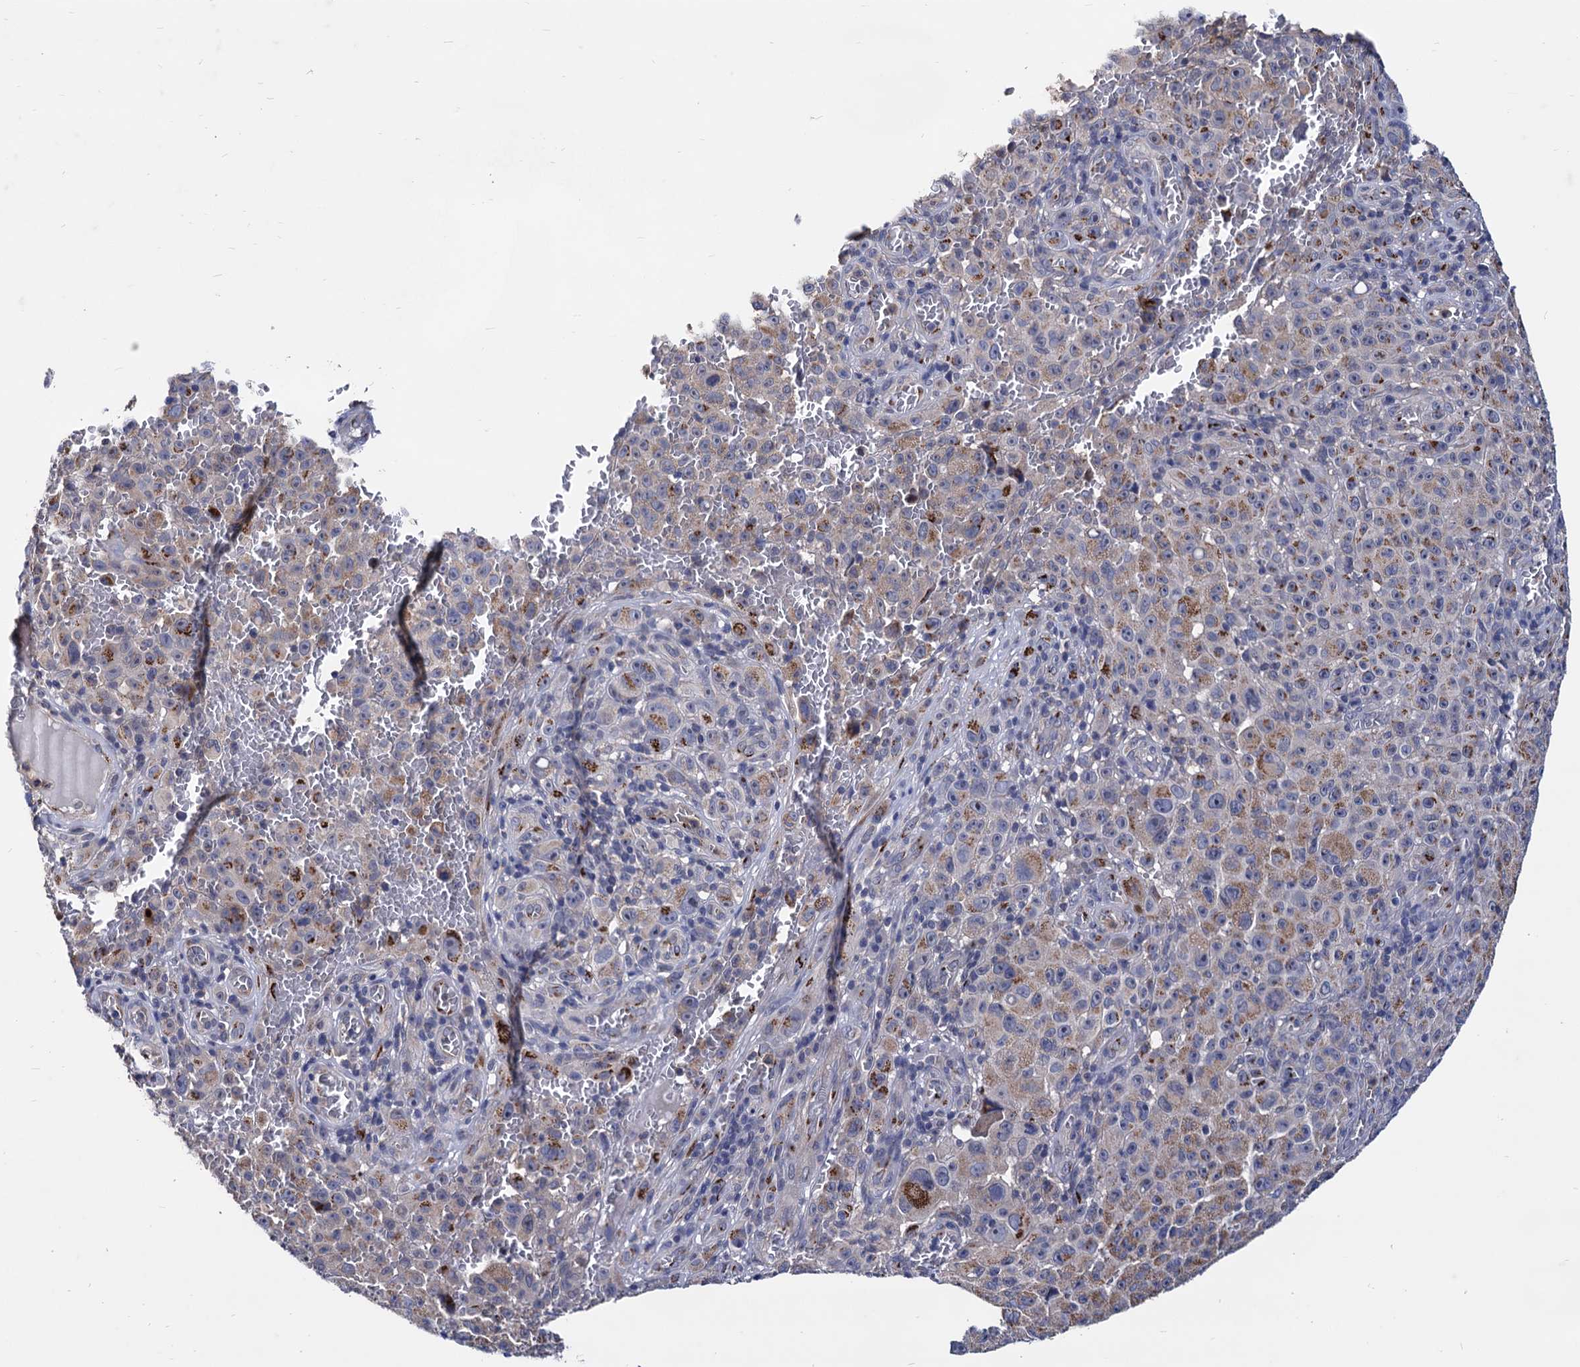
{"staining": {"intensity": "weak", "quantity": "25%-75%", "location": "cytoplasmic/membranous"}, "tissue": "melanoma", "cell_type": "Tumor cells", "image_type": "cancer", "snomed": [{"axis": "morphology", "description": "Malignant melanoma, NOS"}, {"axis": "topography", "description": "Skin"}], "caption": "Weak cytoplasmic/membranous expression for a protein is appreciated in about 25%-75% of tumor cells of melanoma using immunohistochemistry (IHC).", "gene": "ESD", "patient": {"sex": "female", "age": 82}}